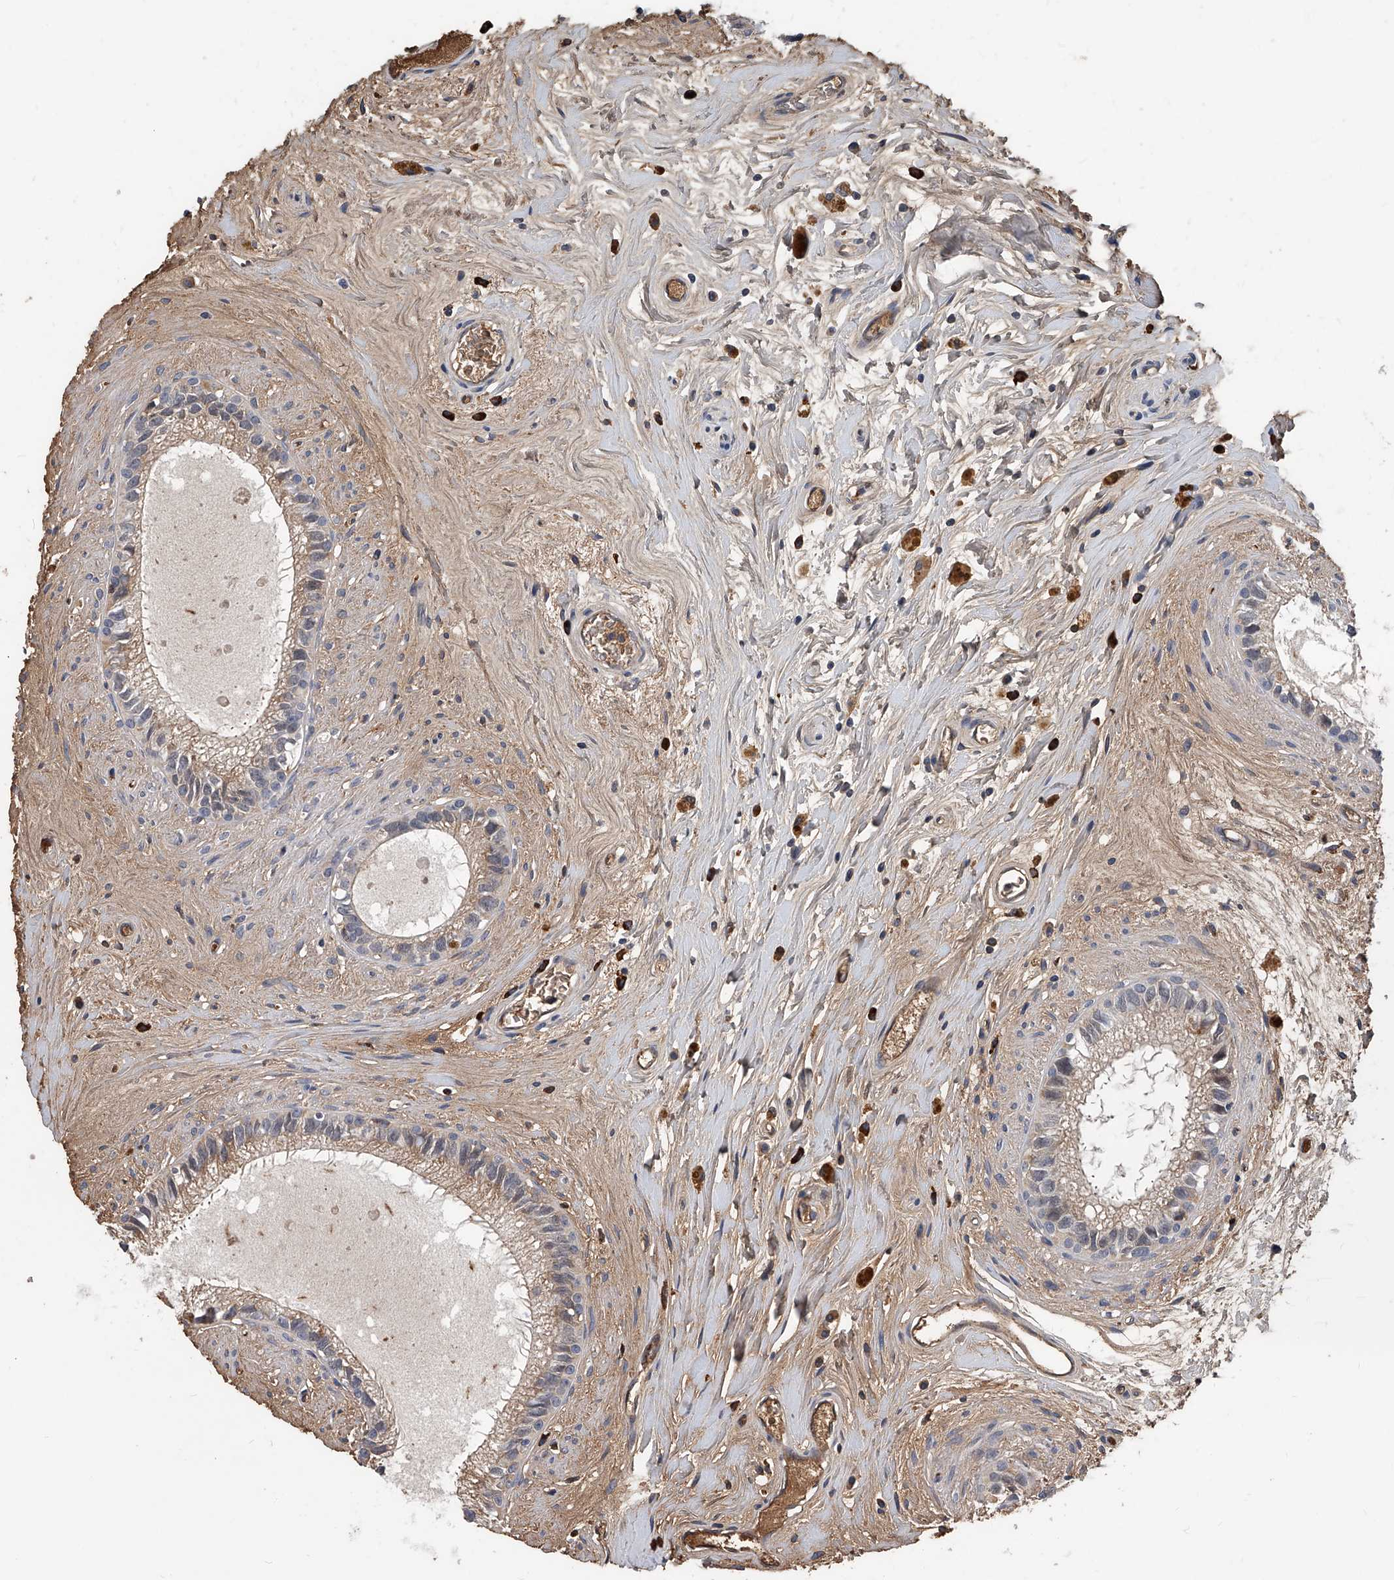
{"staining": {"intensity": "weak", "quantity": ">75%", "location": "cytoplasmic/membranous"}, "tissue": "epididymis", "cell_type": "Glandular cells", "image_type": "normal", "snomed": [{"axis": "morphology", "description": "Normal tissue, NOS"}, {"axis": "topography", "description": "Epididymis"}], "caption": "Protein analysis of unremarkable epididymis shows weak cytoplasmic/membranous staining in approximately >75% of glandular cells.", "gene": "ZNF25", "patient": {"sex": "male", "age": 80}}